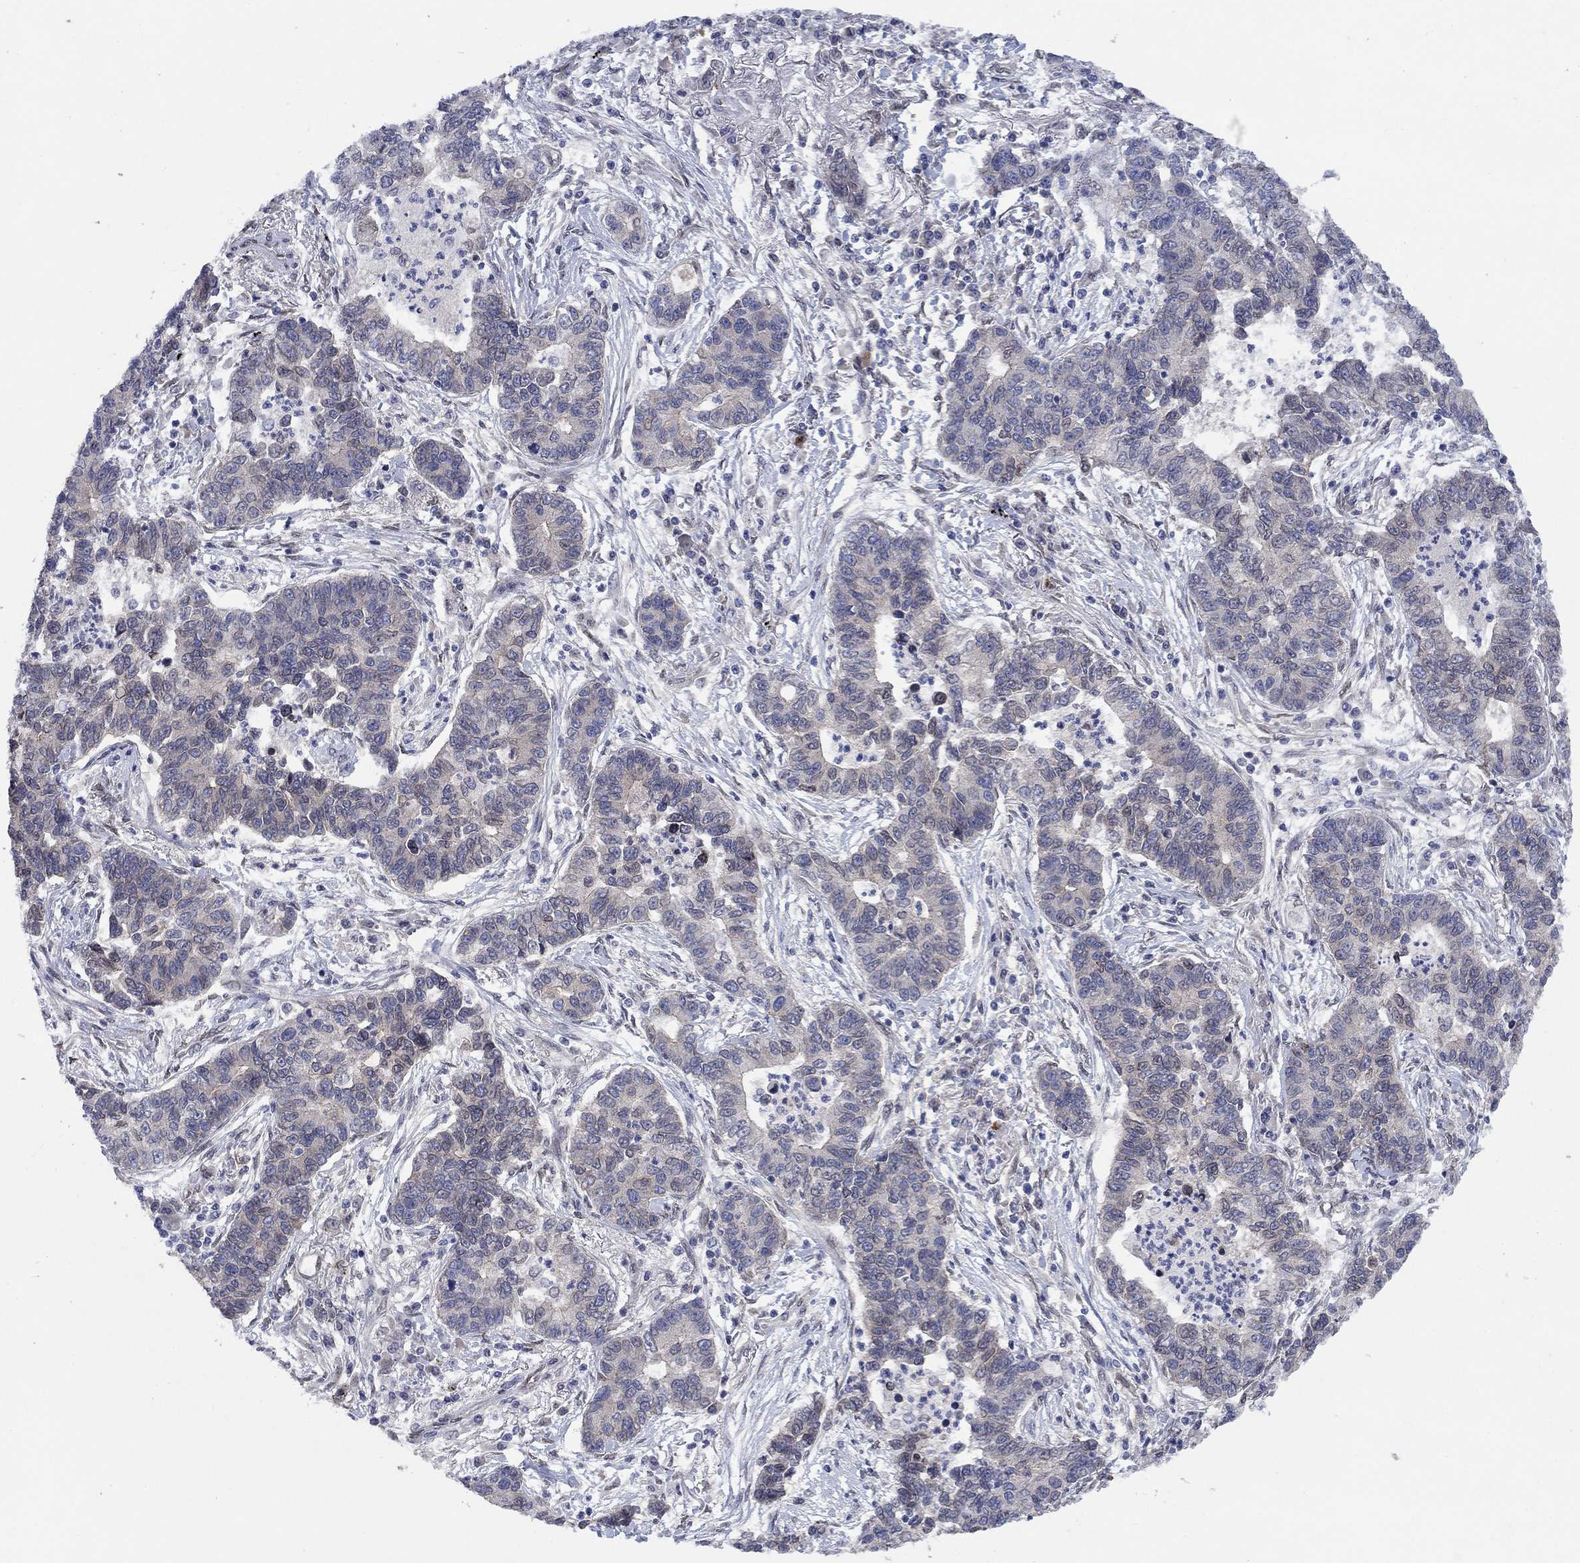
{"staining": {"intensity": "negative", "quantity": "none", "location": "none"}, "tissue": "lung cancer", "cell_type": "Tumor cells", "image_type": "cancer", "snomed": [{"axis": "morphology", "description": "Adenocarcinoma, NOS"}, {"axis": "topography", "description": "Lung"}], "caption": "IHC of human lung cancer reveals no staining in tumor cells.", "gene": "EMC9", "patient": {"sex": "female", "age": 57}}